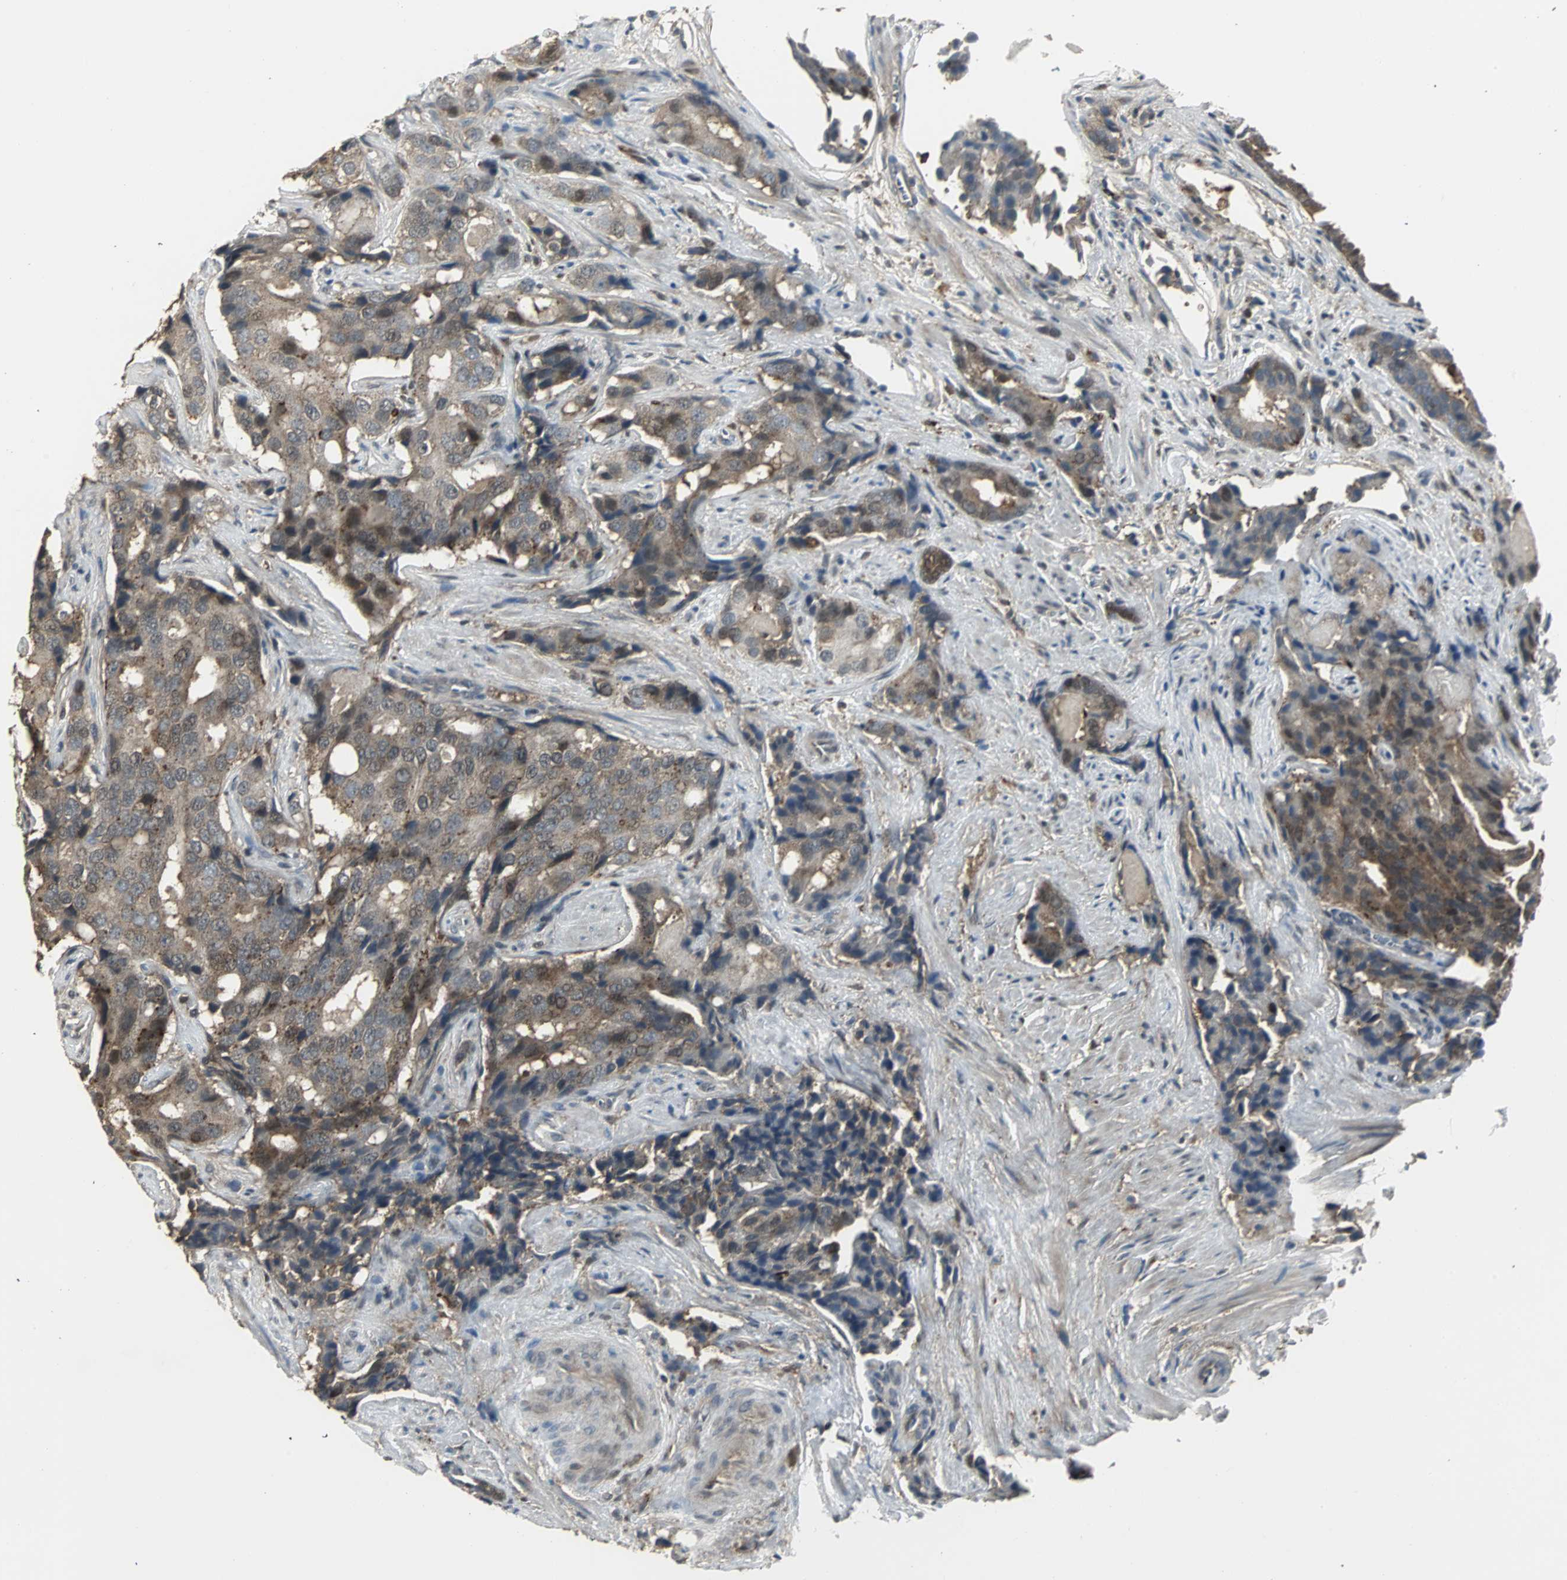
{"staining": {"intensity": "moderate", "quantity": "25%-75%", "location": "cytoplasmic/membranous,nuclear"}, "tissue": "prostate cancer", "cell_type": "Tumor cells", "image_type": "cancer", "snomed": [{"axis": "morphology", "description": "Adenocarcinoma, High grade"}, {"axis": "topography", "description": "Prostate"}], "caption": "Human prostate adenocarcinoma (high-grade) stained with a protein marker demonstrates moderate staining in tumor cells.", "gene": "PLIN3", "patient": {"sex": "male", "age": 58}}